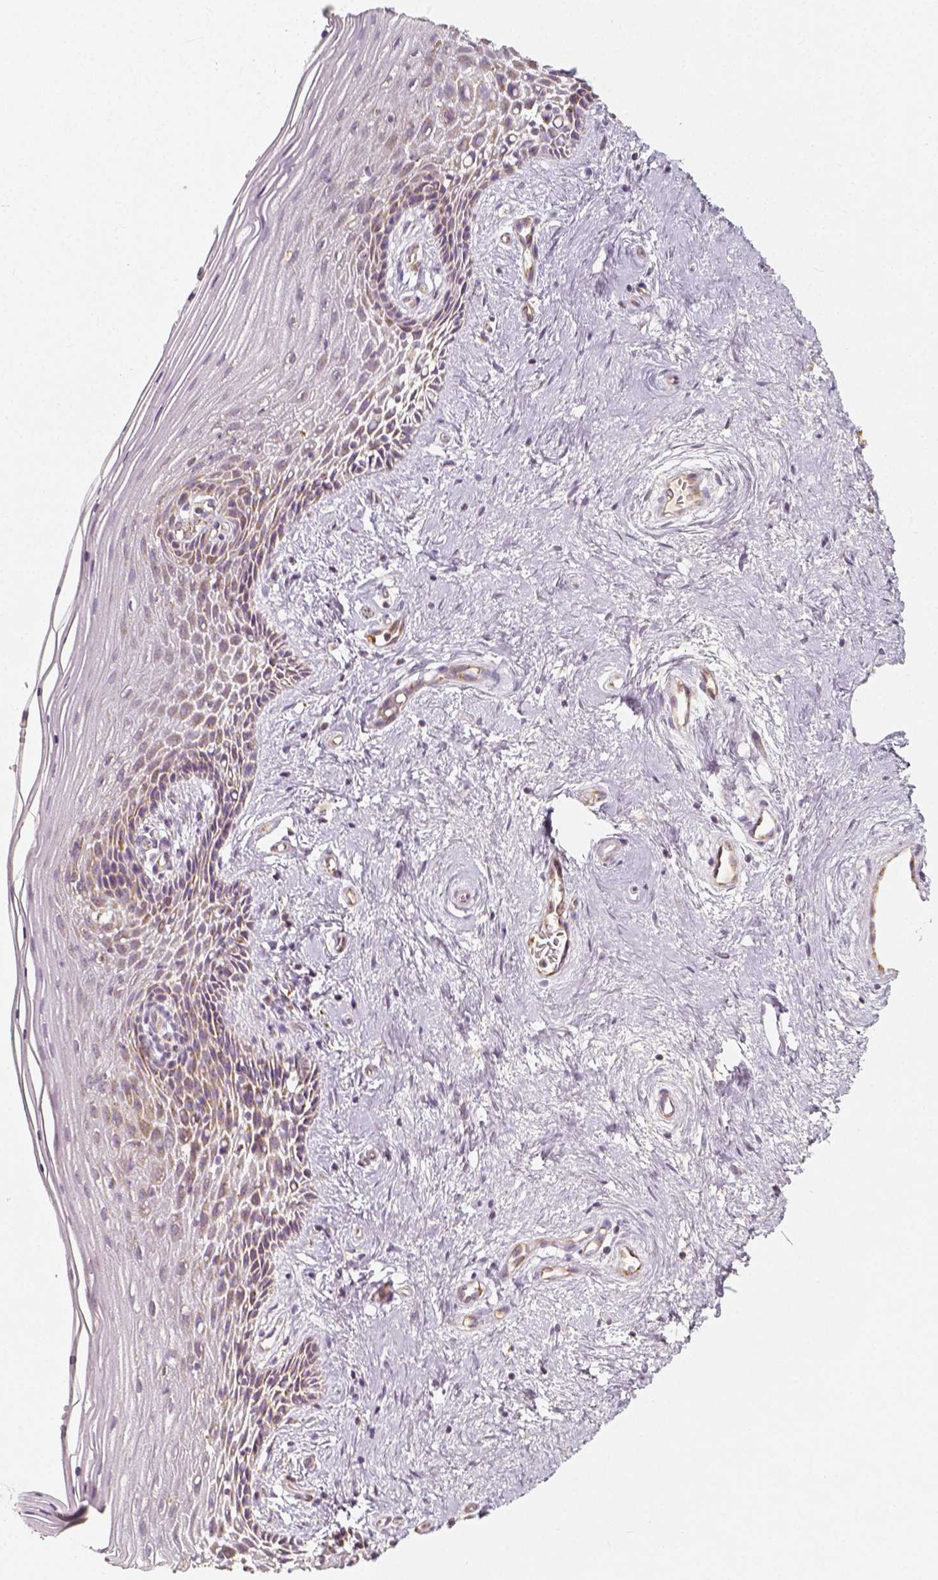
{"staining": {"intensity": "moderate", "quantity": ">75%", "location": "cytoplasmic/membranous"}, "tissue": "vagina", "cell_type": "Squamous epithelial cells", "image_type": "normal", "snomed": [{"axis": "morphology", "description": "Normal tissue, NOS"}, {"axis": "topography", "description": "Vagina"}], "caption": "Vagina stained with immunohistochemistry demonstrates moderate cytoplasmic/membranous staining in approximately >75% of squamous epithelial cells.", "gene": "PGAM5", "patient": {"sex": "female", "age": 45}}